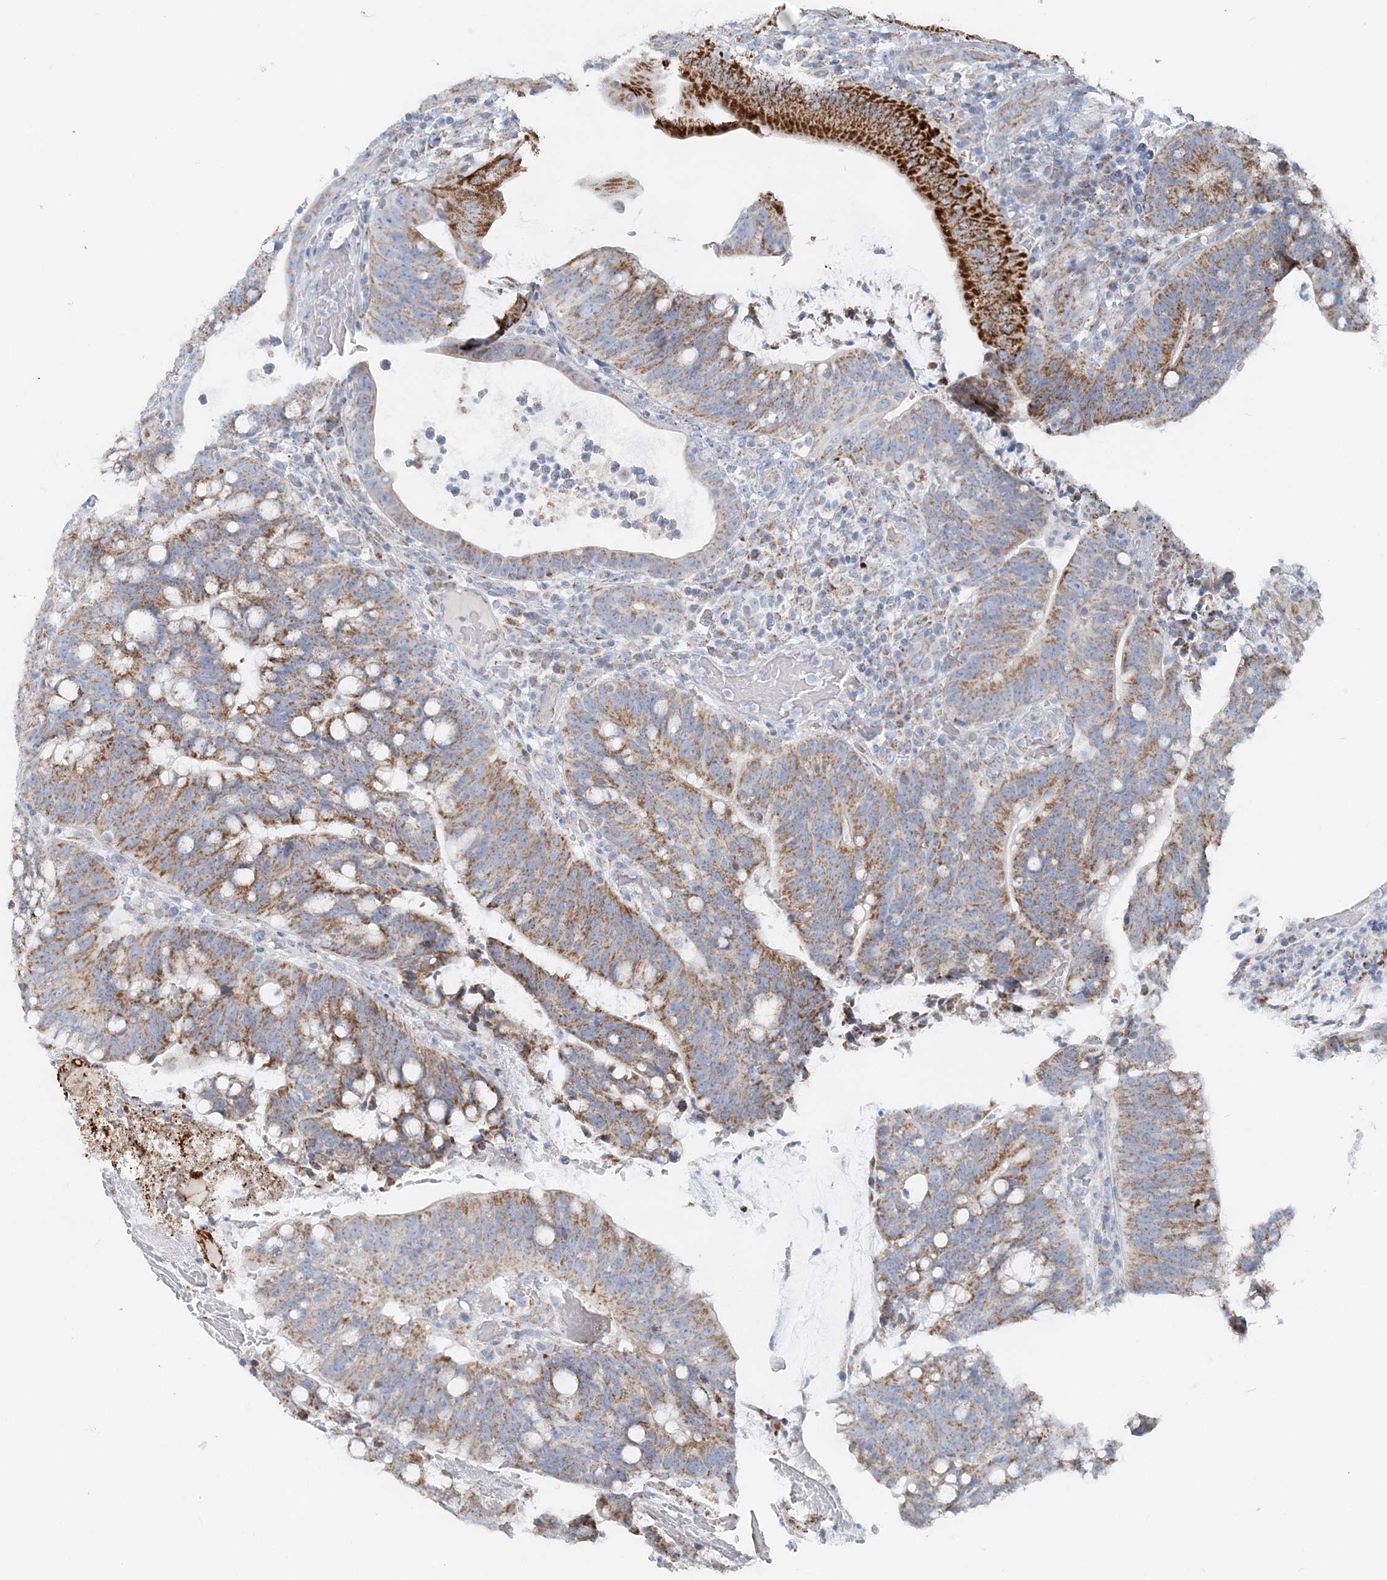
{"staining": {"intensity": "moderate", "quantity": ">75%", "location": "cytoplasmic/membranous"}, "tissue": "colorectal cancer", "cell_type": "Tumor cells", "image_type": "cancer", "snomed": [{"axis": "morphology", "description": "Adenocarcinoma, NOS"}, {"axis": "topography", "description": "Colon"}], "caption": "The histopathology image shows a brown stain indicating the presence of a protein in the cytoplasmic/membranous of tumor cells in colorectal adenocarcinoma.", "gene": "PCCB", "patient": {"sex": "female", "age": 66}}